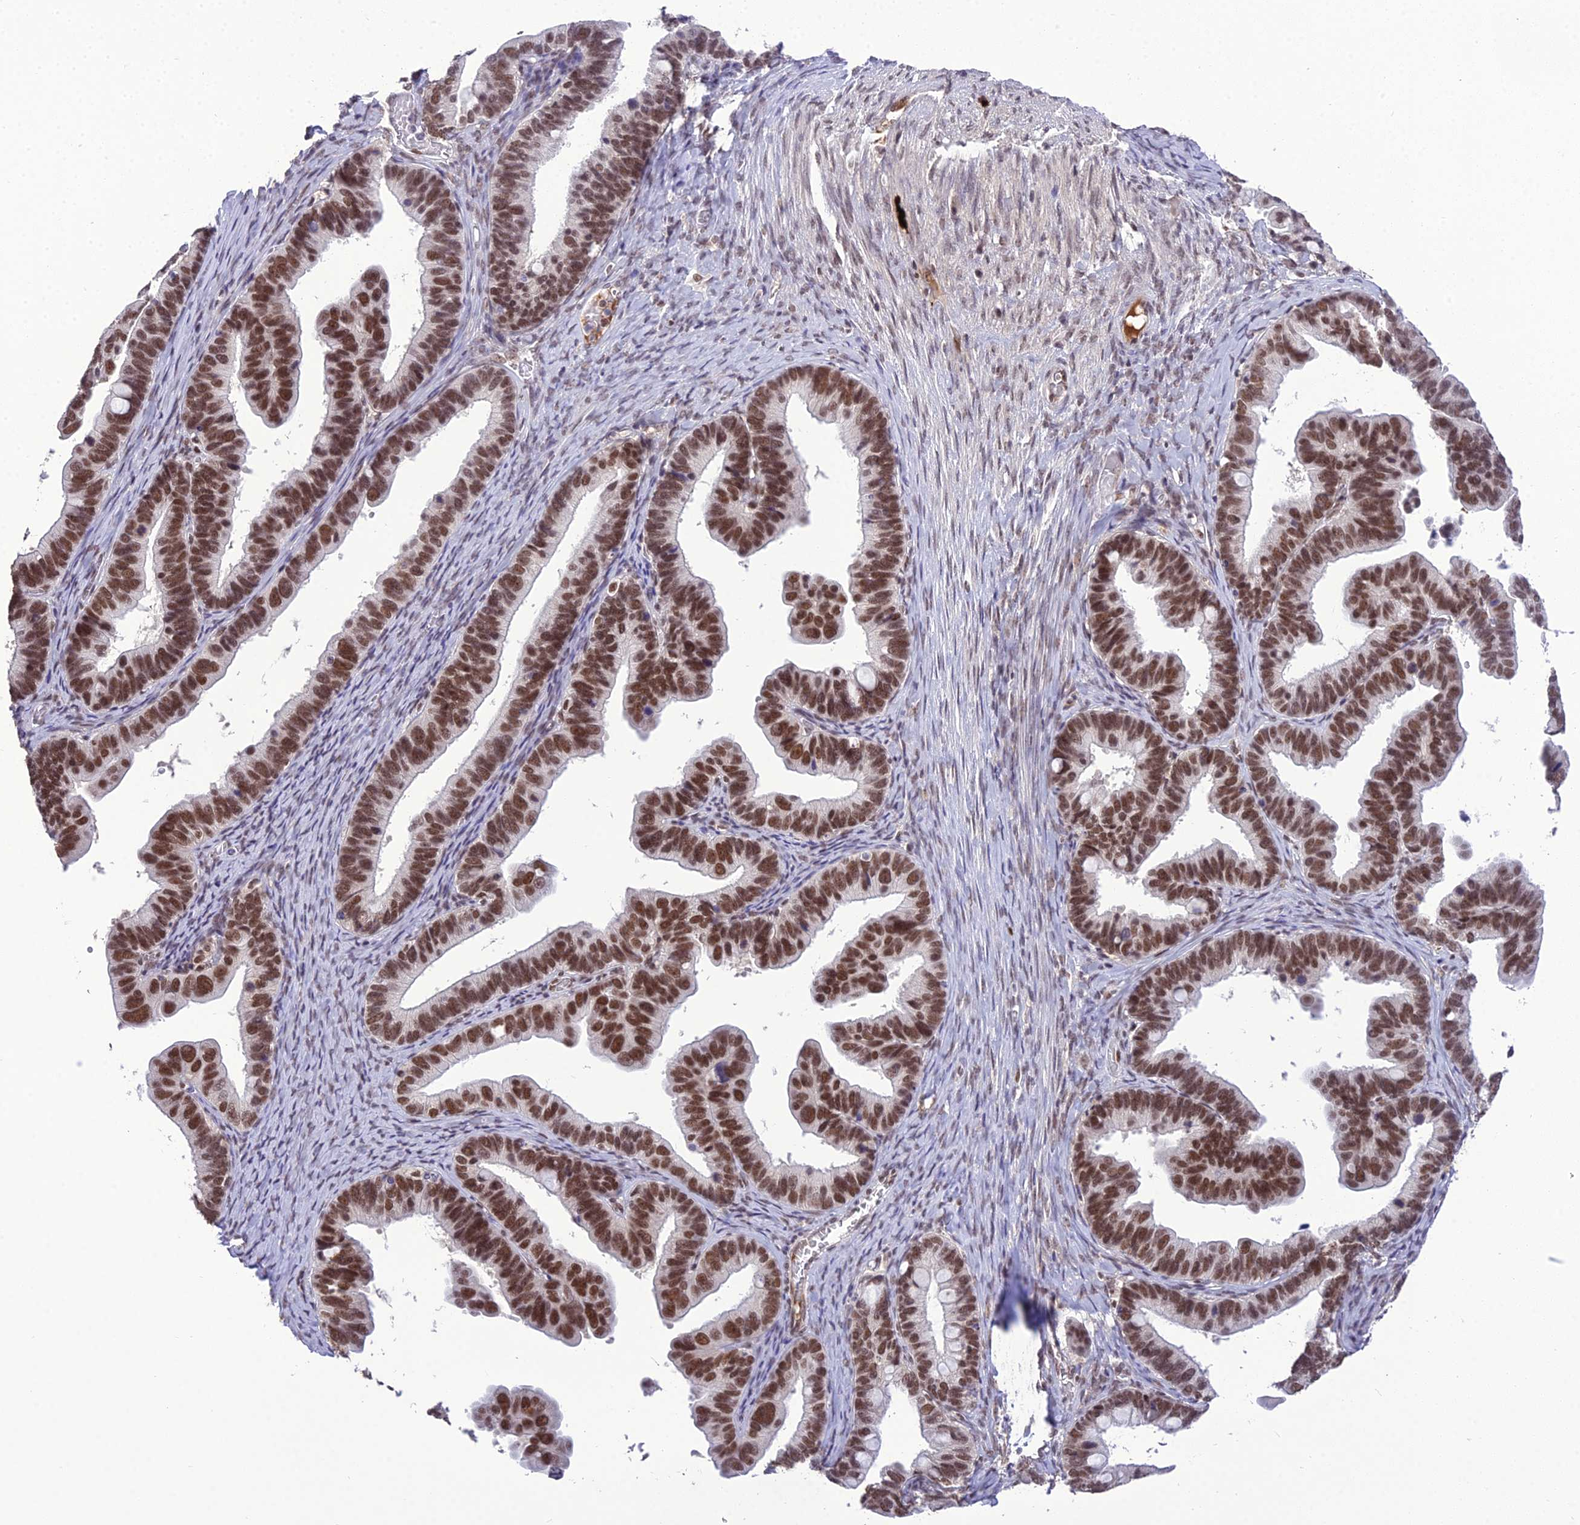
{"staining": {"intensity": "strong", "quantity": ">75%", "location": "nuclear"}, "tissue": "ovarian cancer", "cell_type": "Tumor cells", "image_type": "cancer", "snomed": [{"axis": "morphology", "description": "Cystadenocarcinoma, serous, NOS"}, {"axis": "topography", "description": "Ovary"}], "caption": "Immunohistochemistry (IHC) micrograph of serous cystadenocarcinoma (ovarian) stained for a protein (brown), which displays high levels of strong nuclear staining in about >75% of tumor cells.", "gene": "SH3RF3", "patient": {"sex": "female", "age": 56}}